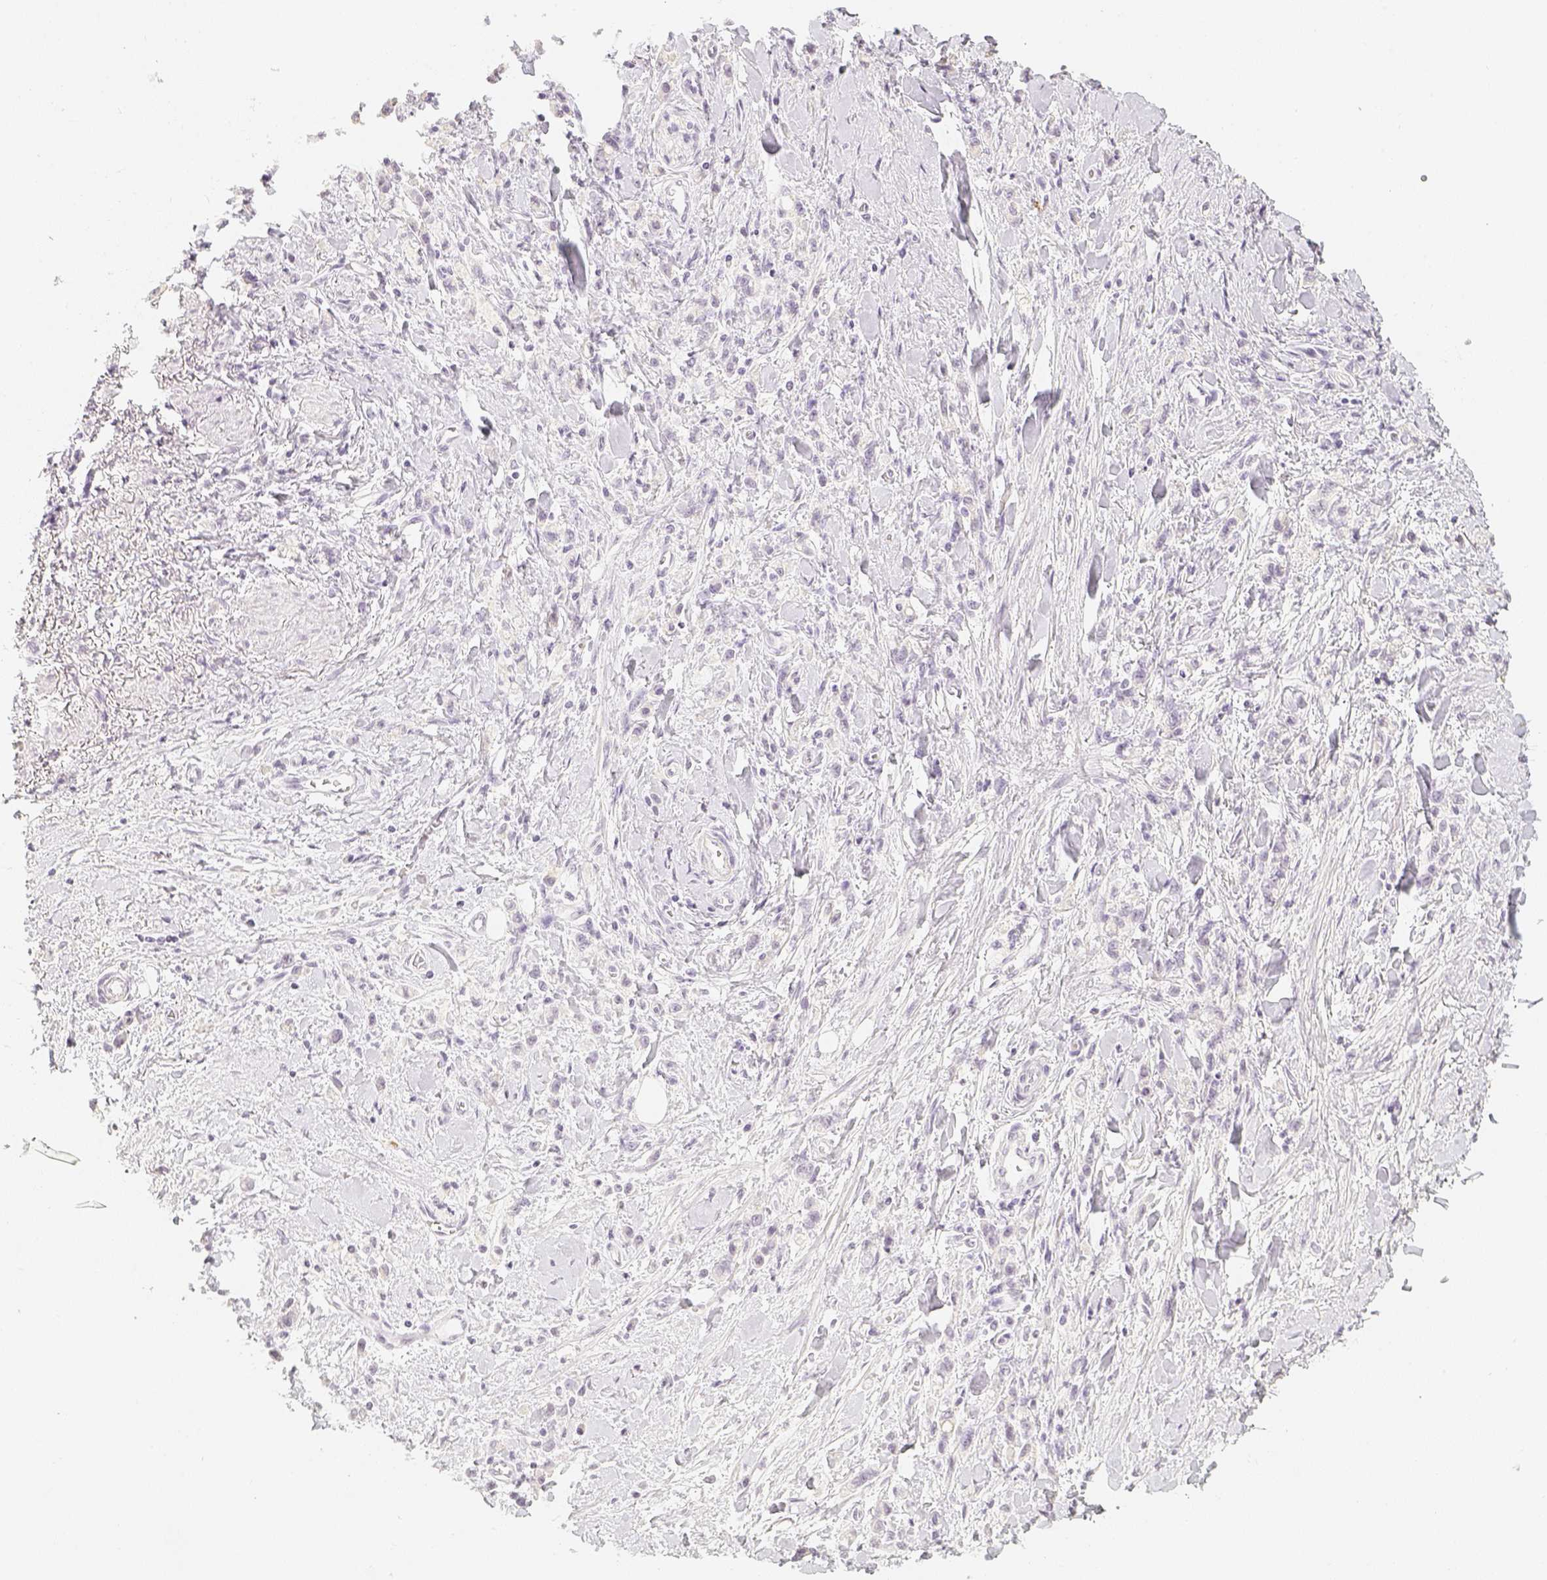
{"staining": {"intensity": "negative", "quantity": "none", "location": "none"}, "tissue": "stomach cancer", "cell_type": "Tumor cells", "image_type": "cancer", "snomed": [{"axis": "morphology", "description": "Adenocarcinoma, NOS"}, {"axis": "topography", "description": "Stomach"}], "caption": "Tumor cells are negative for protein expression in human stomach cancer. Brightfield microscopy of IHC stained with DAB (brown) and hematoxylin (blue), captured at high magnification.", "gene": "SLC18A1", "patient": {"sex": "male", "age": 77}}